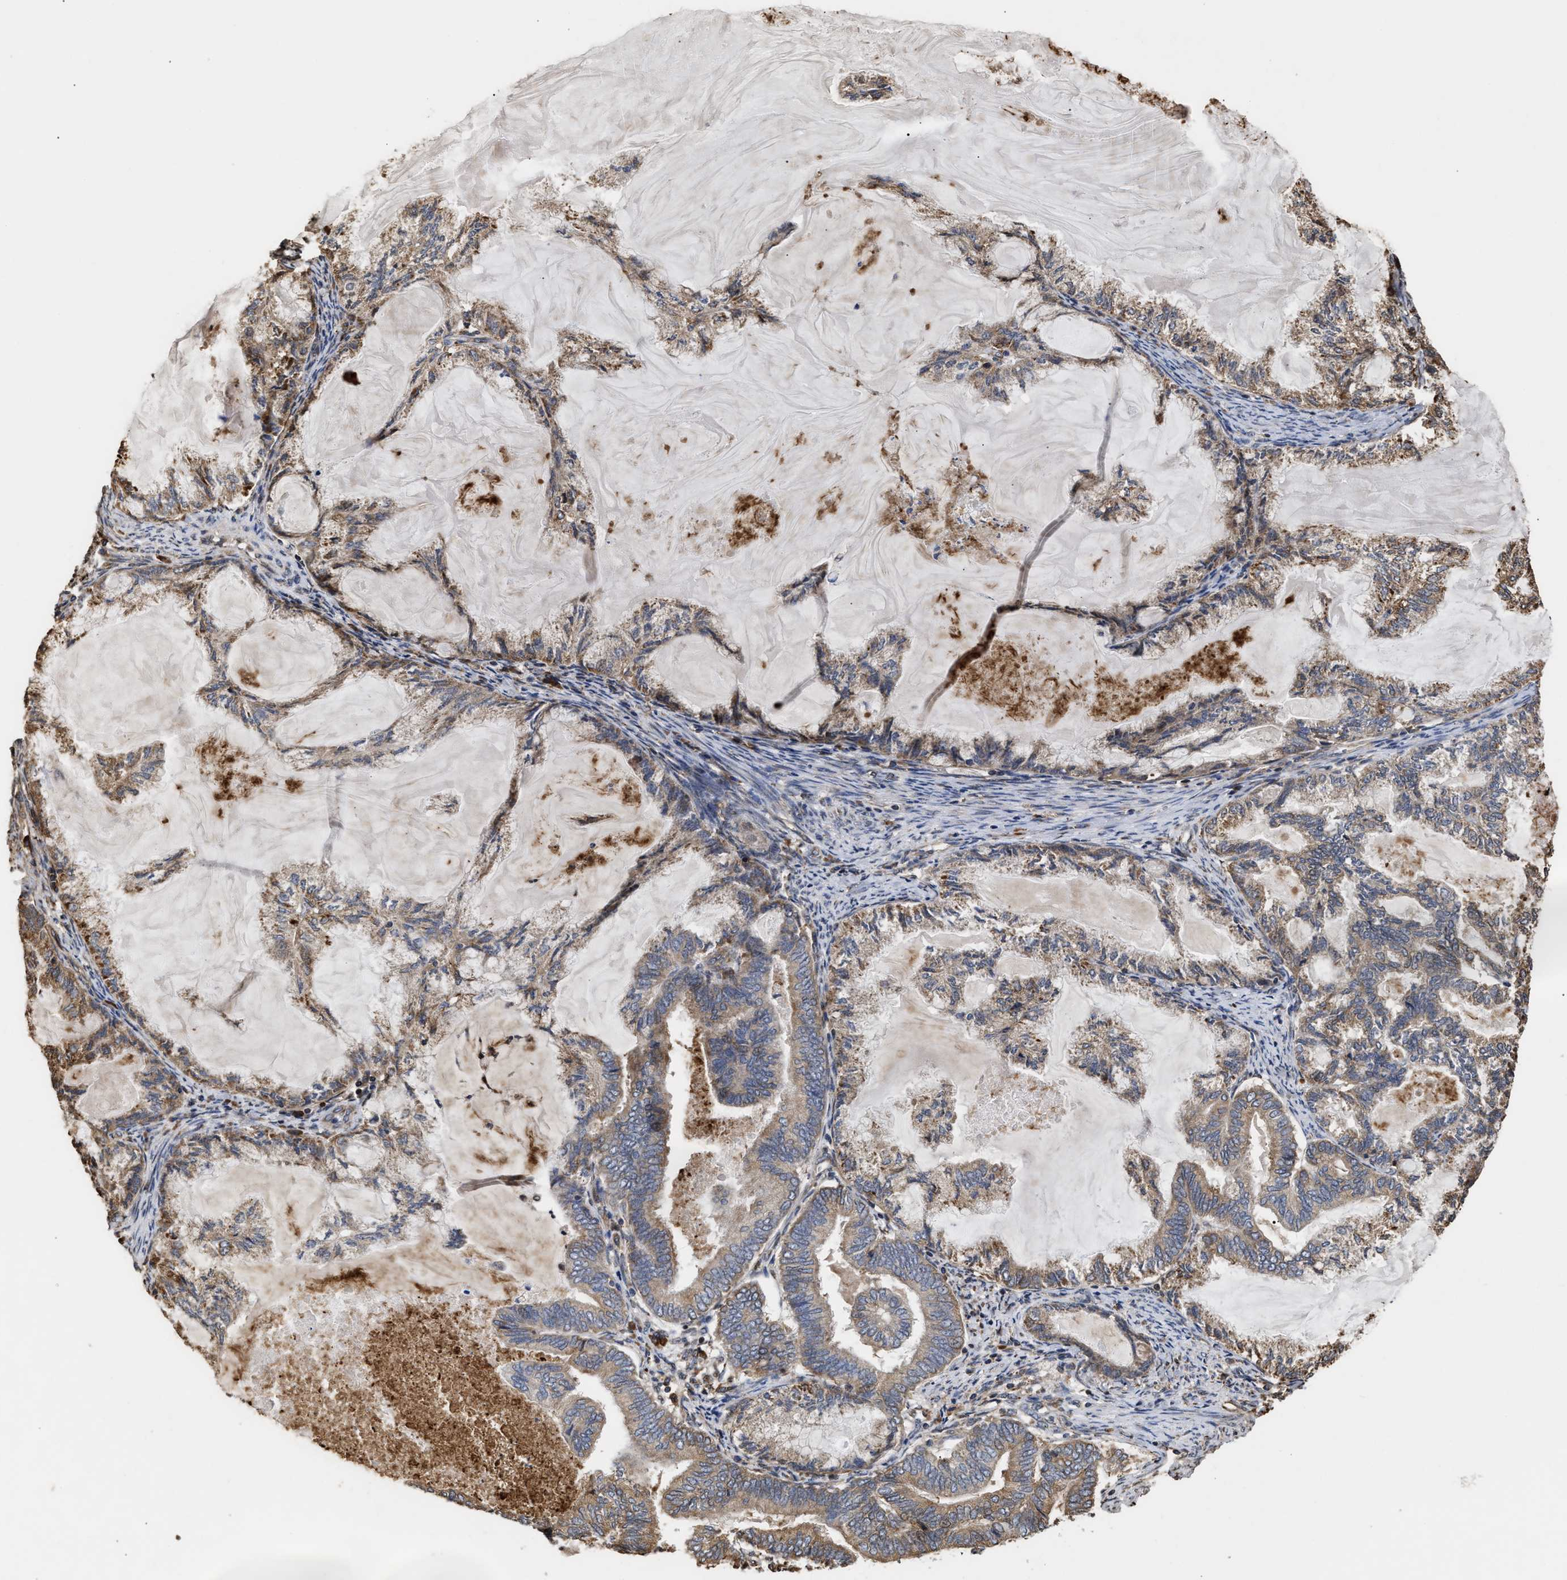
{"staining": {"intensity": "moderate", "quantity": ">75%", "location": "cytoplasmic/membranous"}, "tissue": "endometrial cancer", "cell_type": "Tumor cells", "image_type": "cancer", "snomed": [{"axis": "morphology", "description": "Adenocarcinoma, NOS"}, {"axis": "topography", "description": "Endometrium"}], "caption": "This micrograph reveals adenocarcinoma (endometrial) stained with immunohistochemistry (IHC) to label a protein in brown. The cytoplasmic/membranous of tumor cells show moderate positivity for the protein. Nuclei are counter-stained blue.", "gene": "GOSR1", "patient": {"sex": "female", "age": 86}}